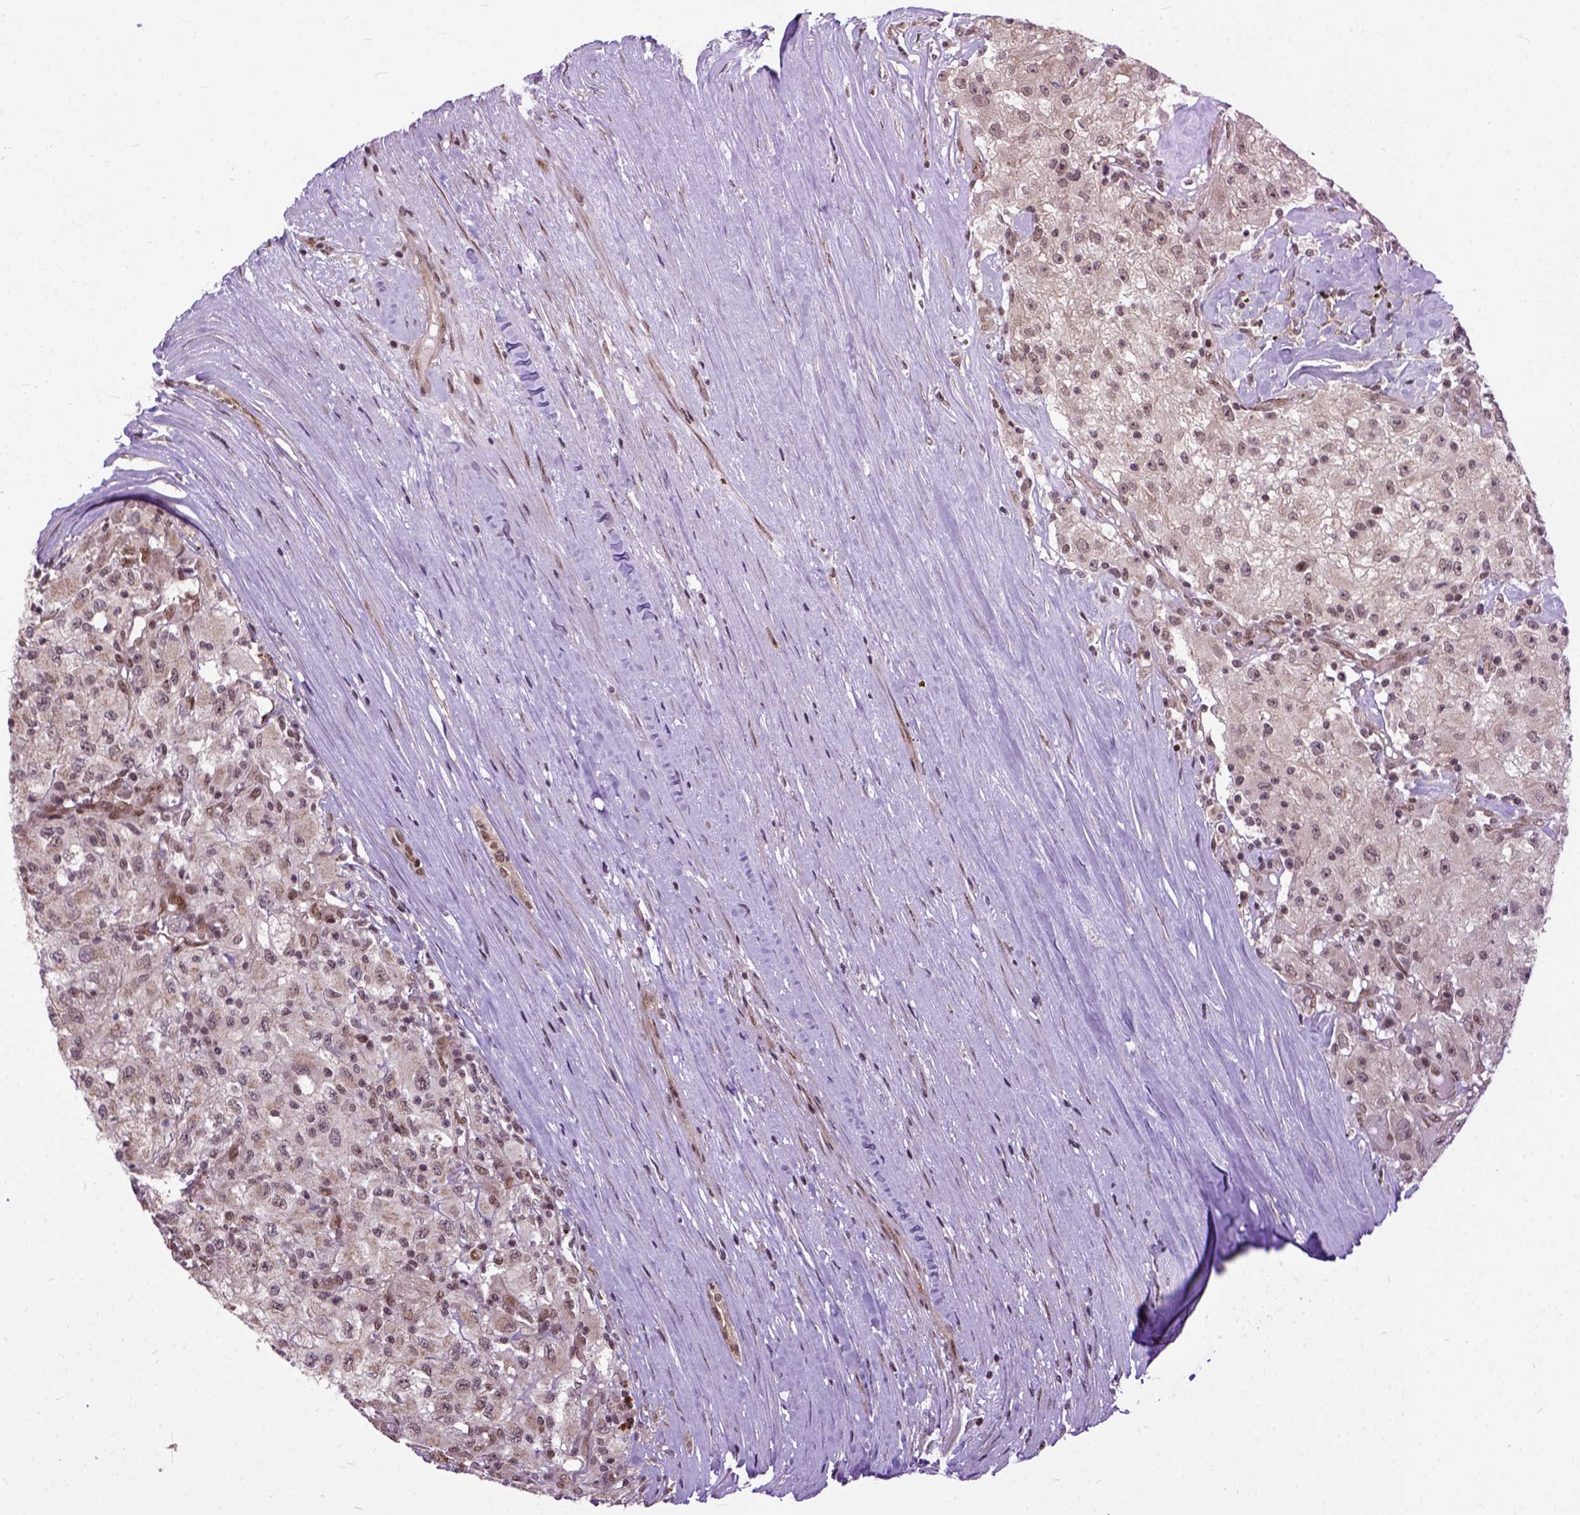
{"staining": {"intensity": "weak", "quantity": "25%-75%", "location": "nuclear"}, "tissue": "renal cancer", "cell_type": "Tumor cells", "image_type": "cancer", "snomed": [{"axis": "morphology", "description": "Adenocarcinoma, NOS"}, {"axis": "topography", "description": "Kidney"}], "caption": "Tumor cells demonstrate weak nuclear staining in about 25%-75% of cells in renal adenocarcinoma.", "gene": "ZNF630", "patient": {"sex": "female", "age": 67}}